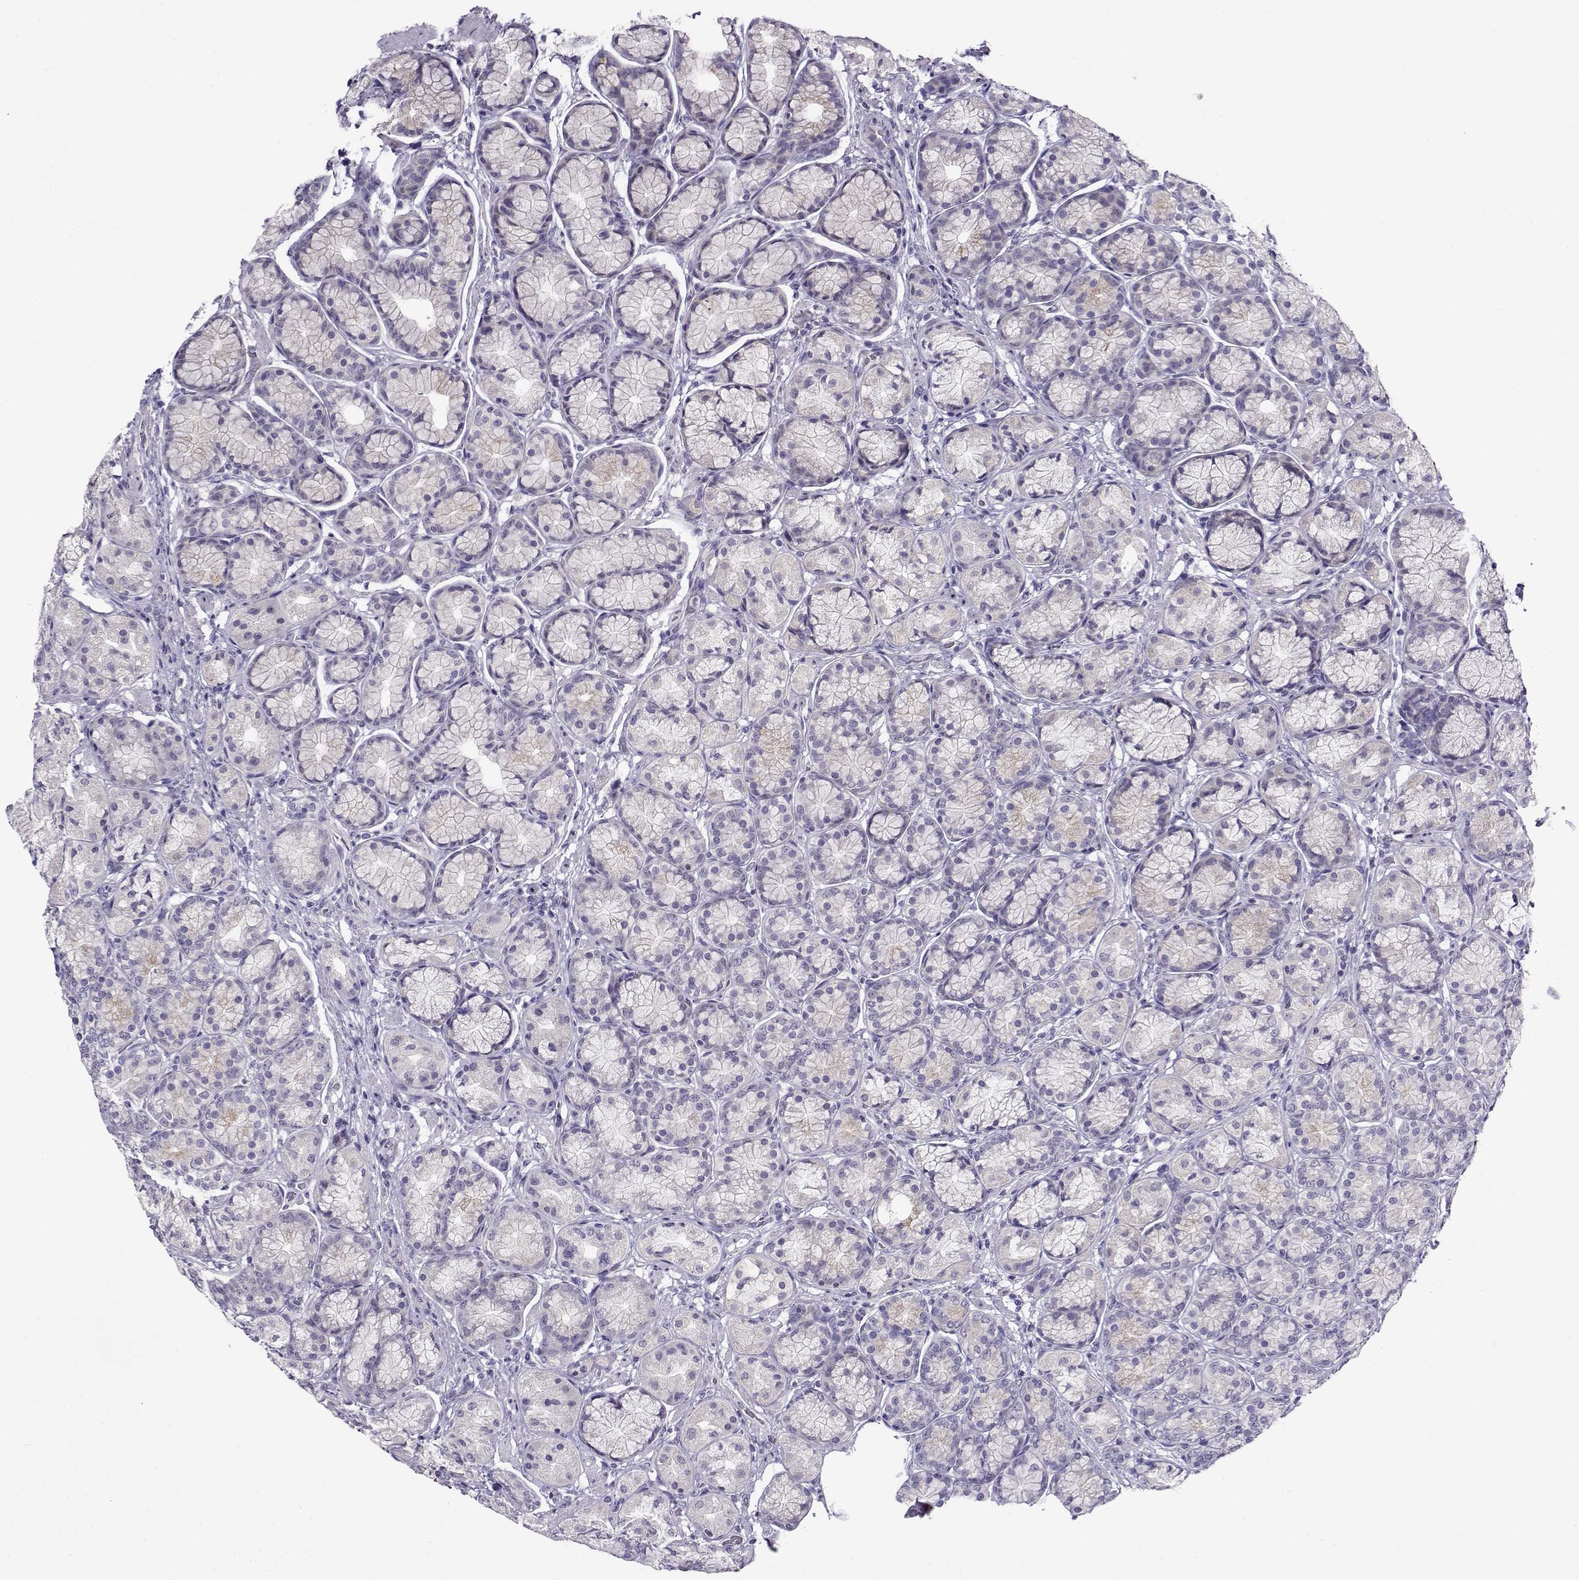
{"staining": {"intensity": "negative", "quantity": "none", "location": "none"}, "tissue": "stomach", "cell_type": "Glandular cells", "image_type": "normal", "snomed": [{"axis": "morphology", "description": "Normal tissue, NOS"}, {"axis": "morphology", "description": "Adenocarcinoma, NOS"}, {"axis": "morphology", "description": "Adenocarcinoma, High grade"}, {"axis": "topography", "description": "Stomach, upper"}, {"axis": "topography", "description": "Stomach"}], "caption": "Stomach was stained to show a protein in brown. There is no significant expression in glandular cells. (Stains: DAB IHC with hematoxylin counter stain, Microscopy: brightfield microscopy at high magnification).", "gene": "FEZF1", "patient": {"sex": "female", "age": 65}}